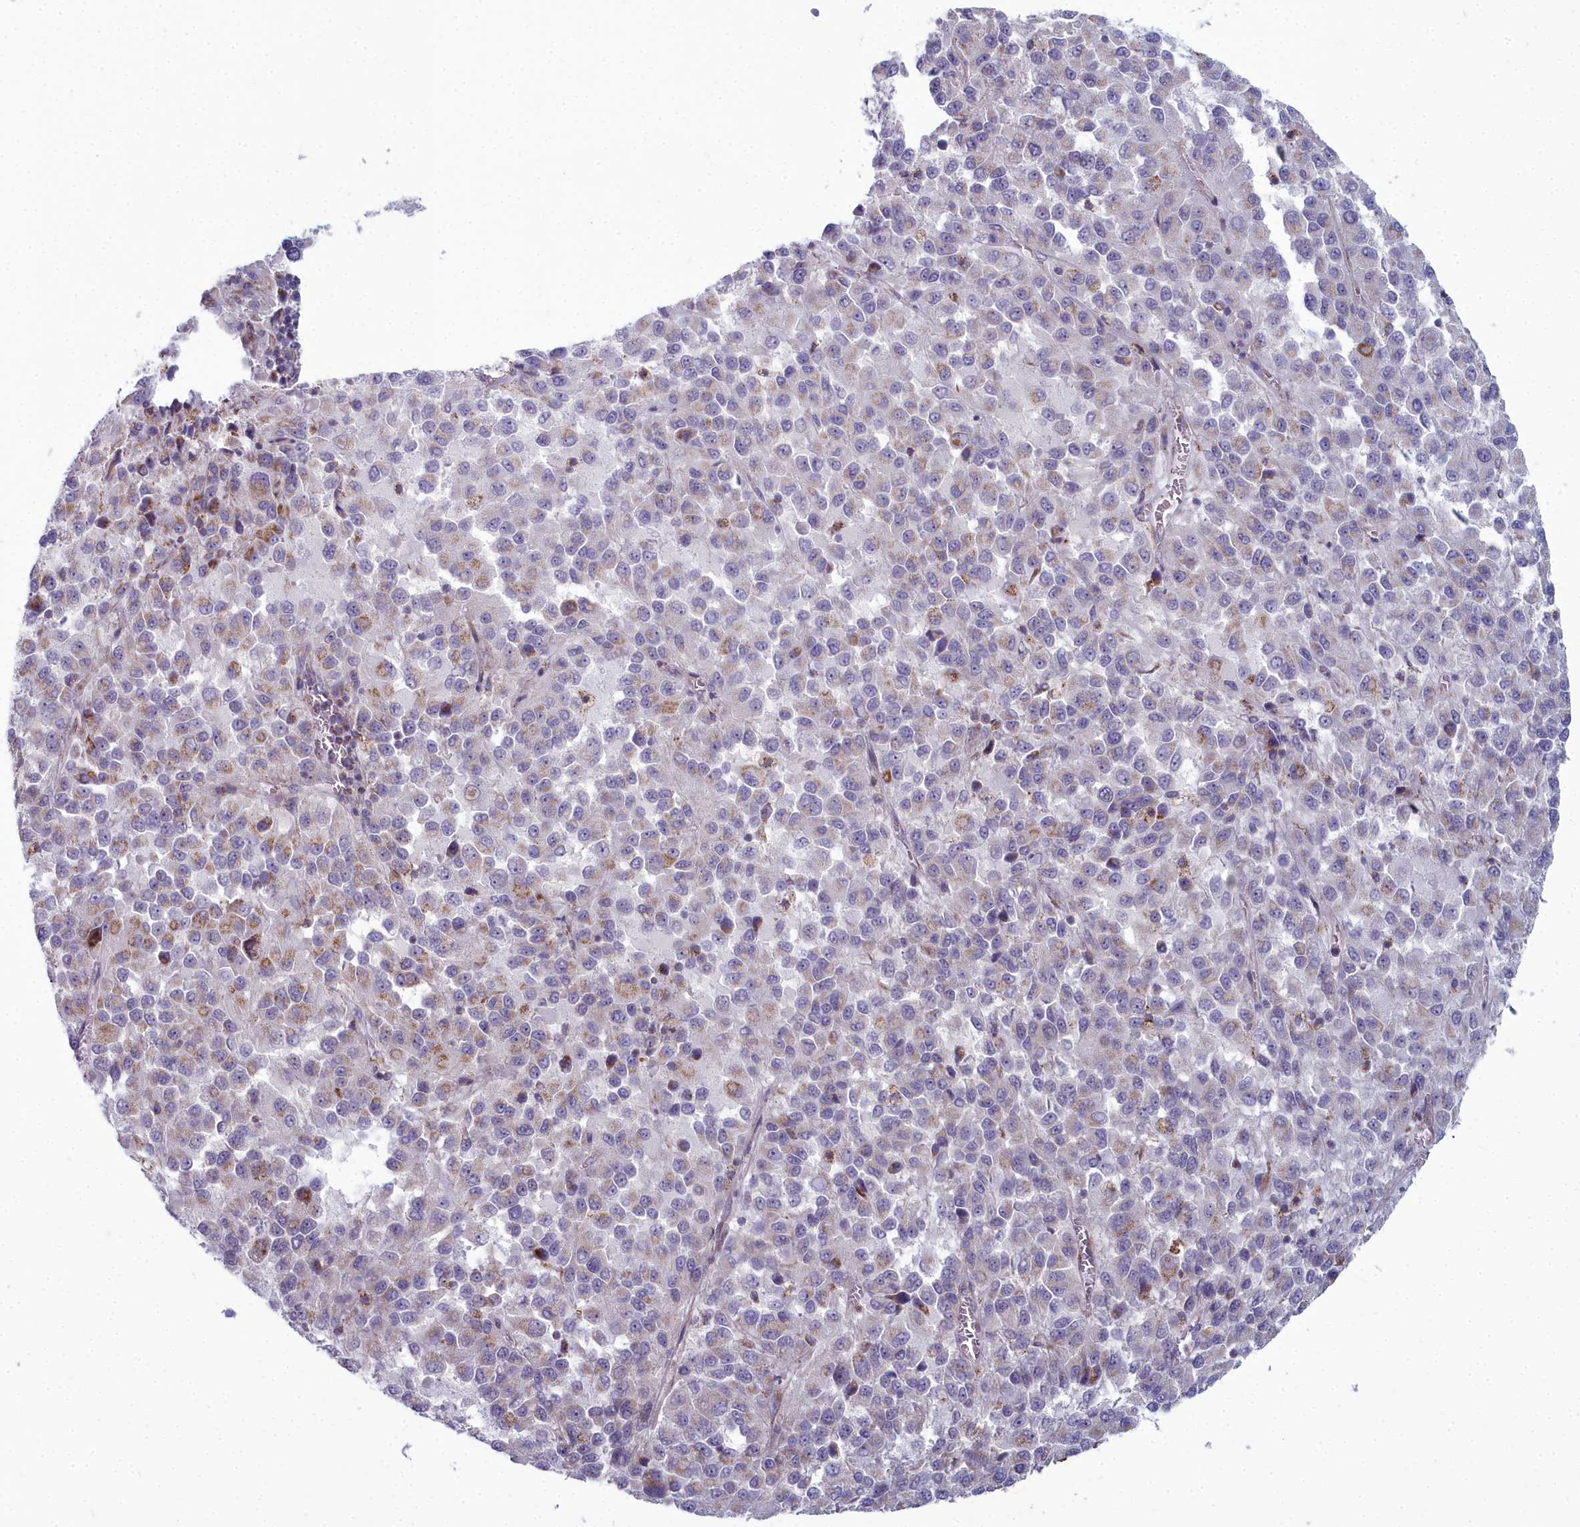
{"staining": {"intensity": "weak", "quantity": "<25%", "location": "cytoplasmic/membranous"}, "tissue": "melanoma", "cell_type": "Tumor cells", "image_type": "cancer", "snomed": [{"axis": "morphology", "description": "Malignant melanoma, Metastatic site"}, {"axis": "topography", "description": "Lung"}], "caption": "DAB immunohistochemical staining of human melanoma demonstrates no significant positivity in tumor cells.", "gene": "INSYN2A", "patient": {"sex": "male", "age": 64}}